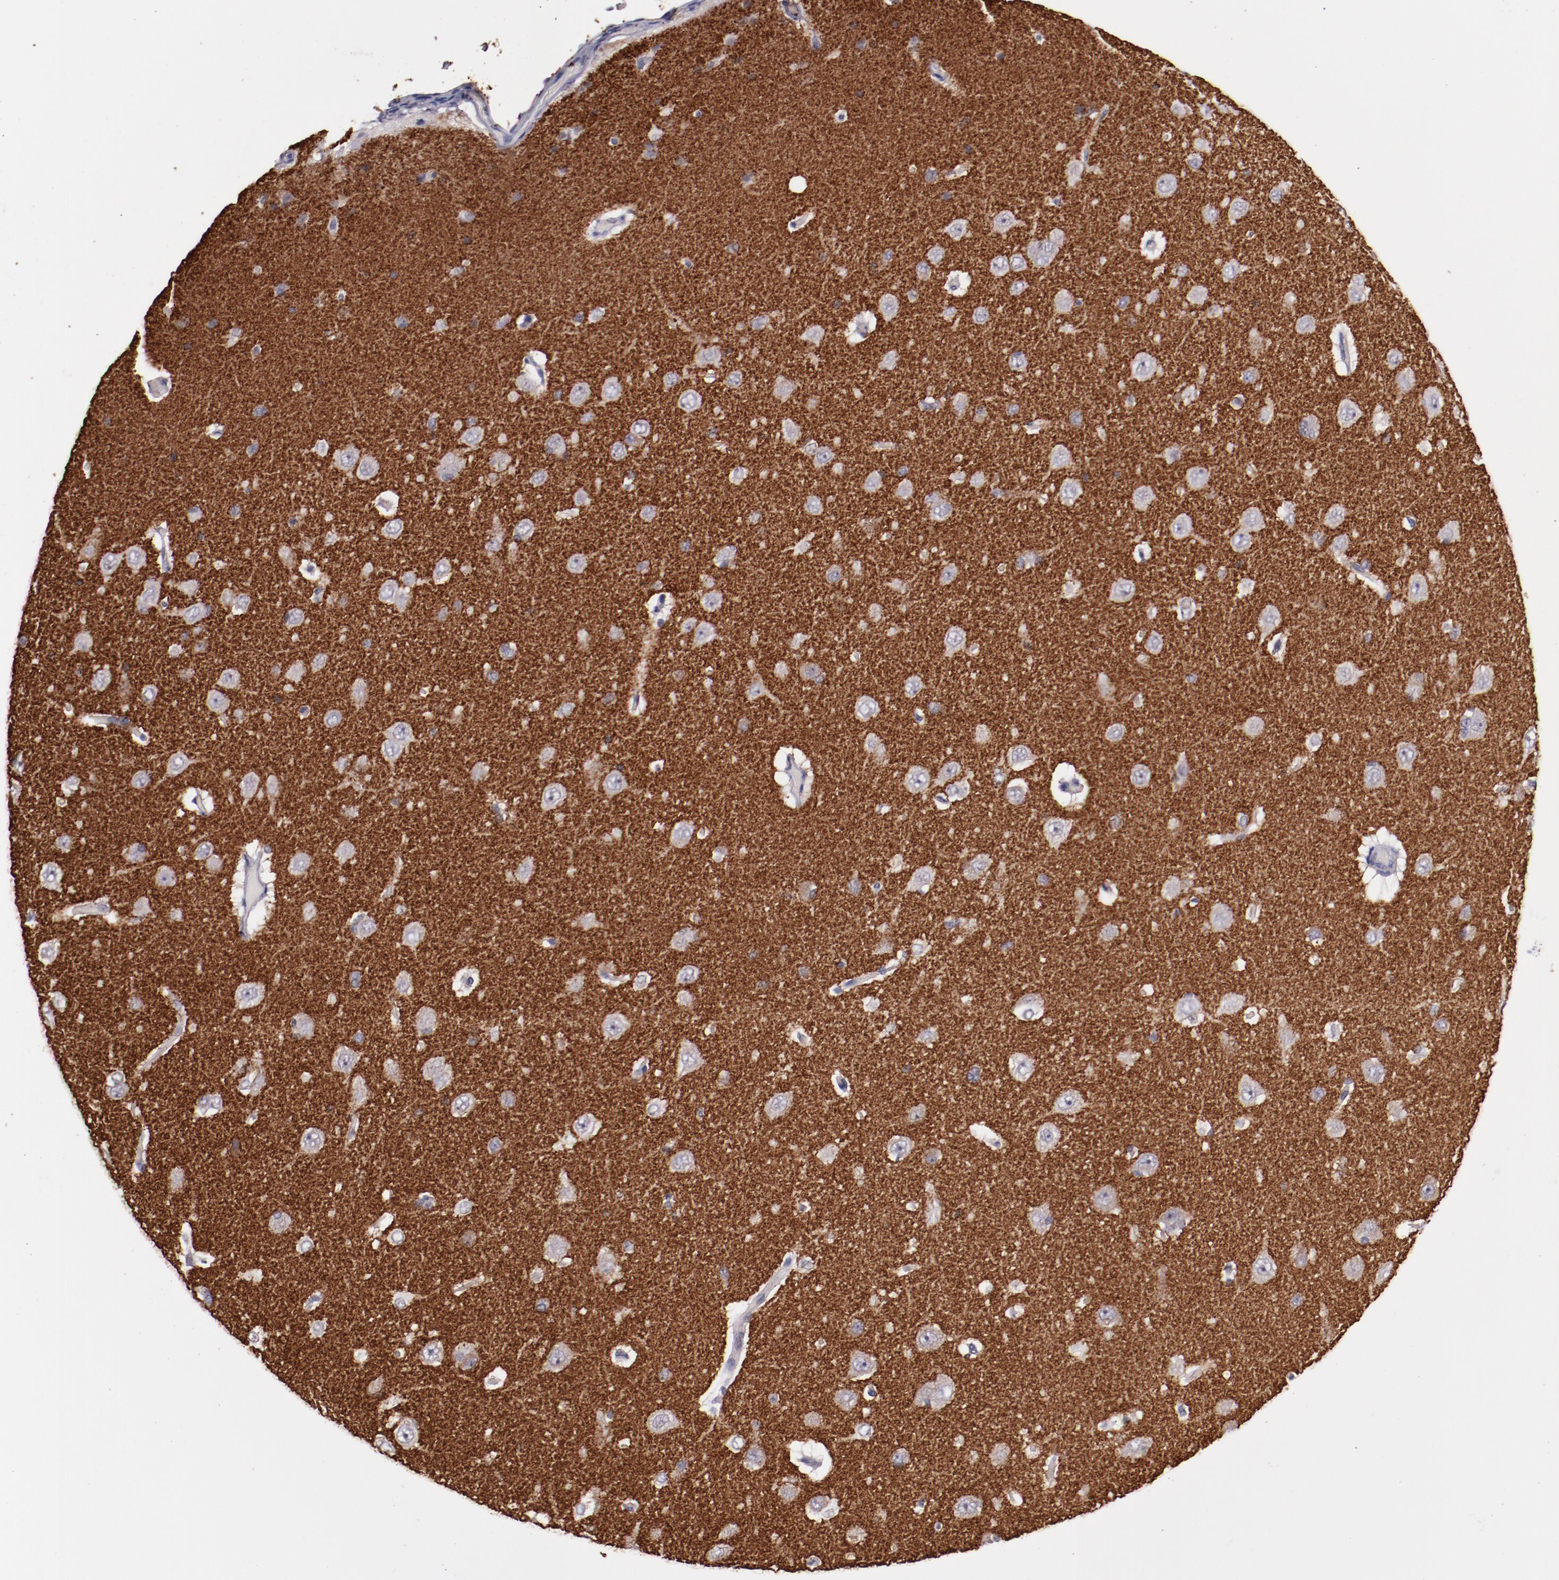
{"staining": {"intensity": "negative", "quantity": "none", "location": "none"}, "tissue": "cerebral cortex", "cell_type": "Endothelial cells", "image_type": "normal", "snomed": [{"axis": "morphology", "description": "Normal tissue, NOS"}, {"axis": "topography", "description": "Cerebral cortex"}], "caption": "This is a image of immunohistochemistry staining of normal cerebral cortex, which shows no expression in endothelial cells.", "gene": "SYP", "patient": {"sex": "female", "age": 45}}